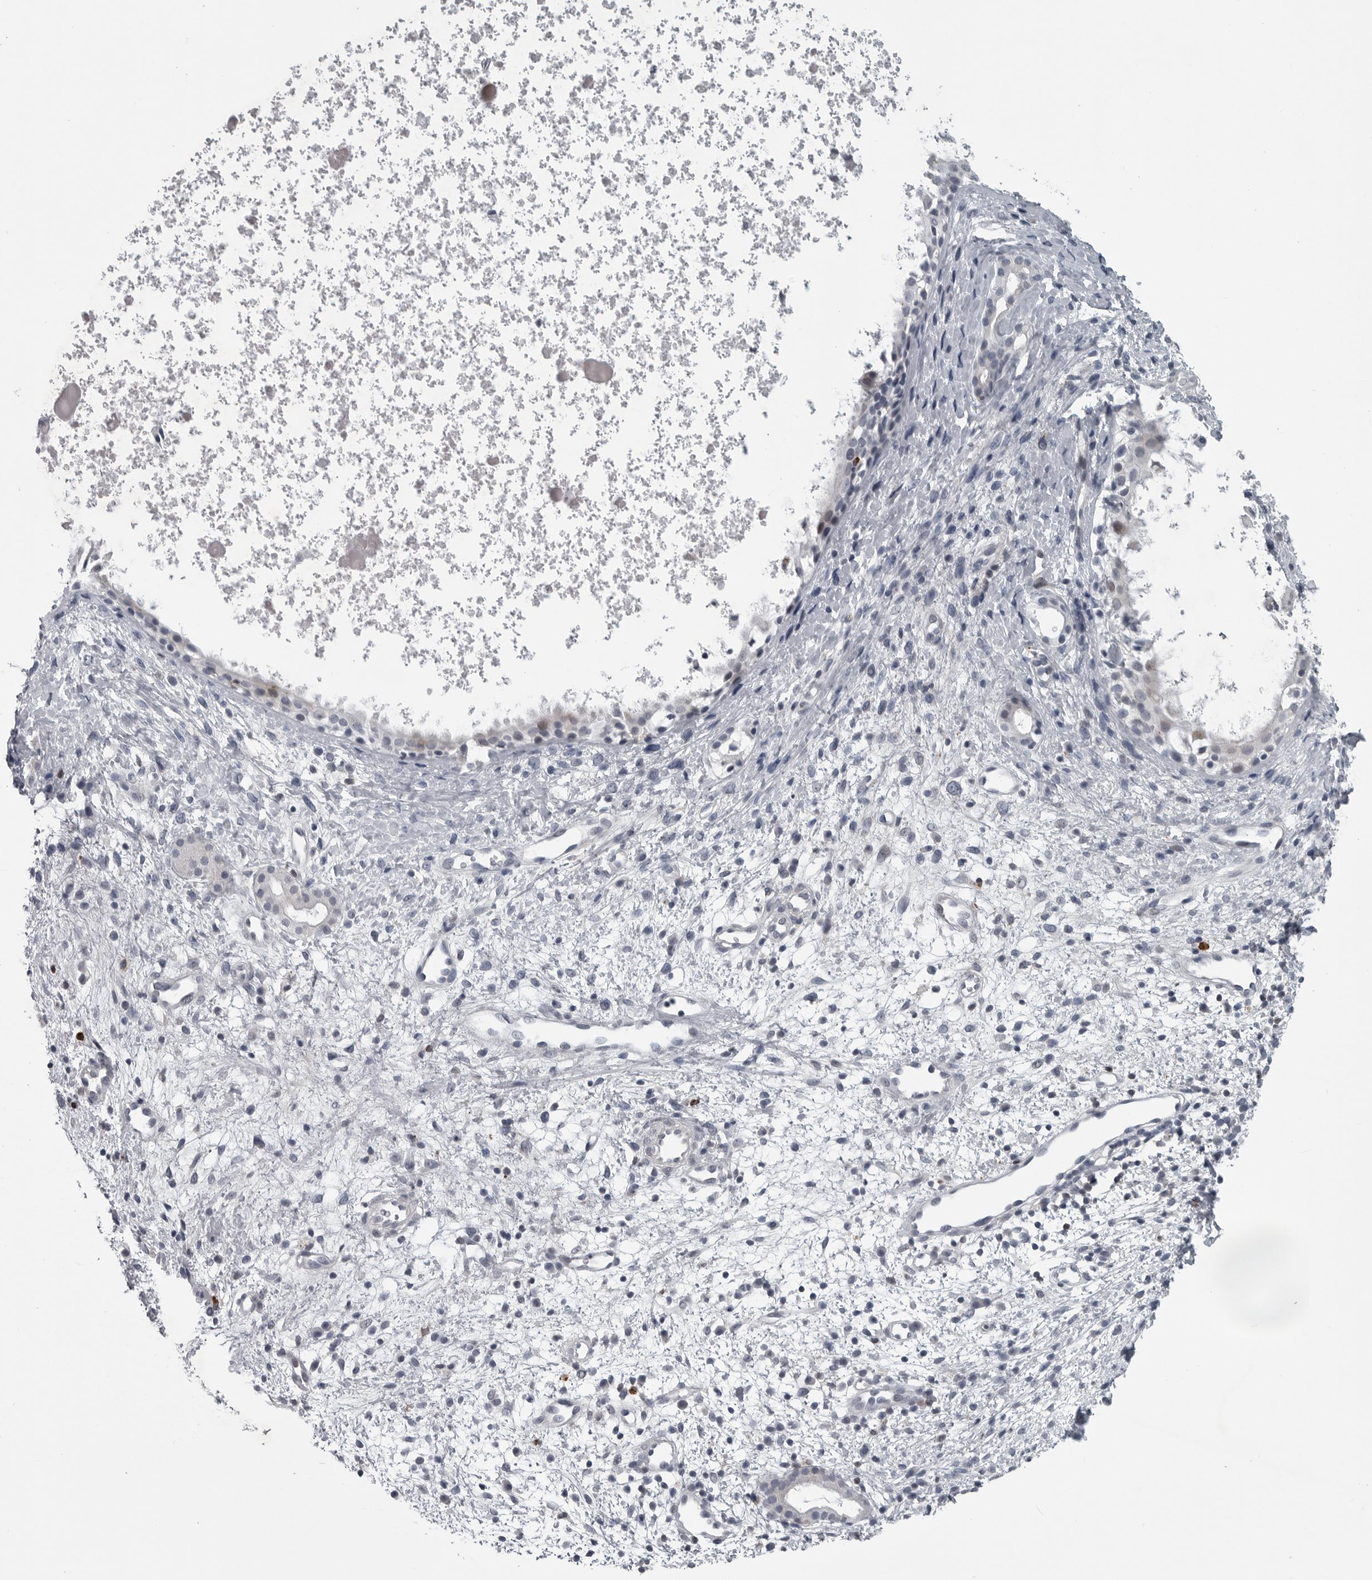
{"staining": {"intensity": "negative", "quantity": "none", "location": "none"}, "tissue": "nasopharynx", "cell_type": "Respiratory epithelial cells", "image_type": "normal", "snomed": [{"axis": "morphology", "description": "Normal tissue, NOS"}, {"axis": "topography", "description": "Nasopharynx"}], "caption": "Protein analysis of normal nasopharynx reveals no significant staining in respiratory epithelial cells. Brightfield microscopy of immunohistochemistry (IHC) stained with DAB (brown) and hematoxylin (blue), captured at high magnification.", "gene": "LYSMD1", "patient": {"sex": "male", "age": 22}}